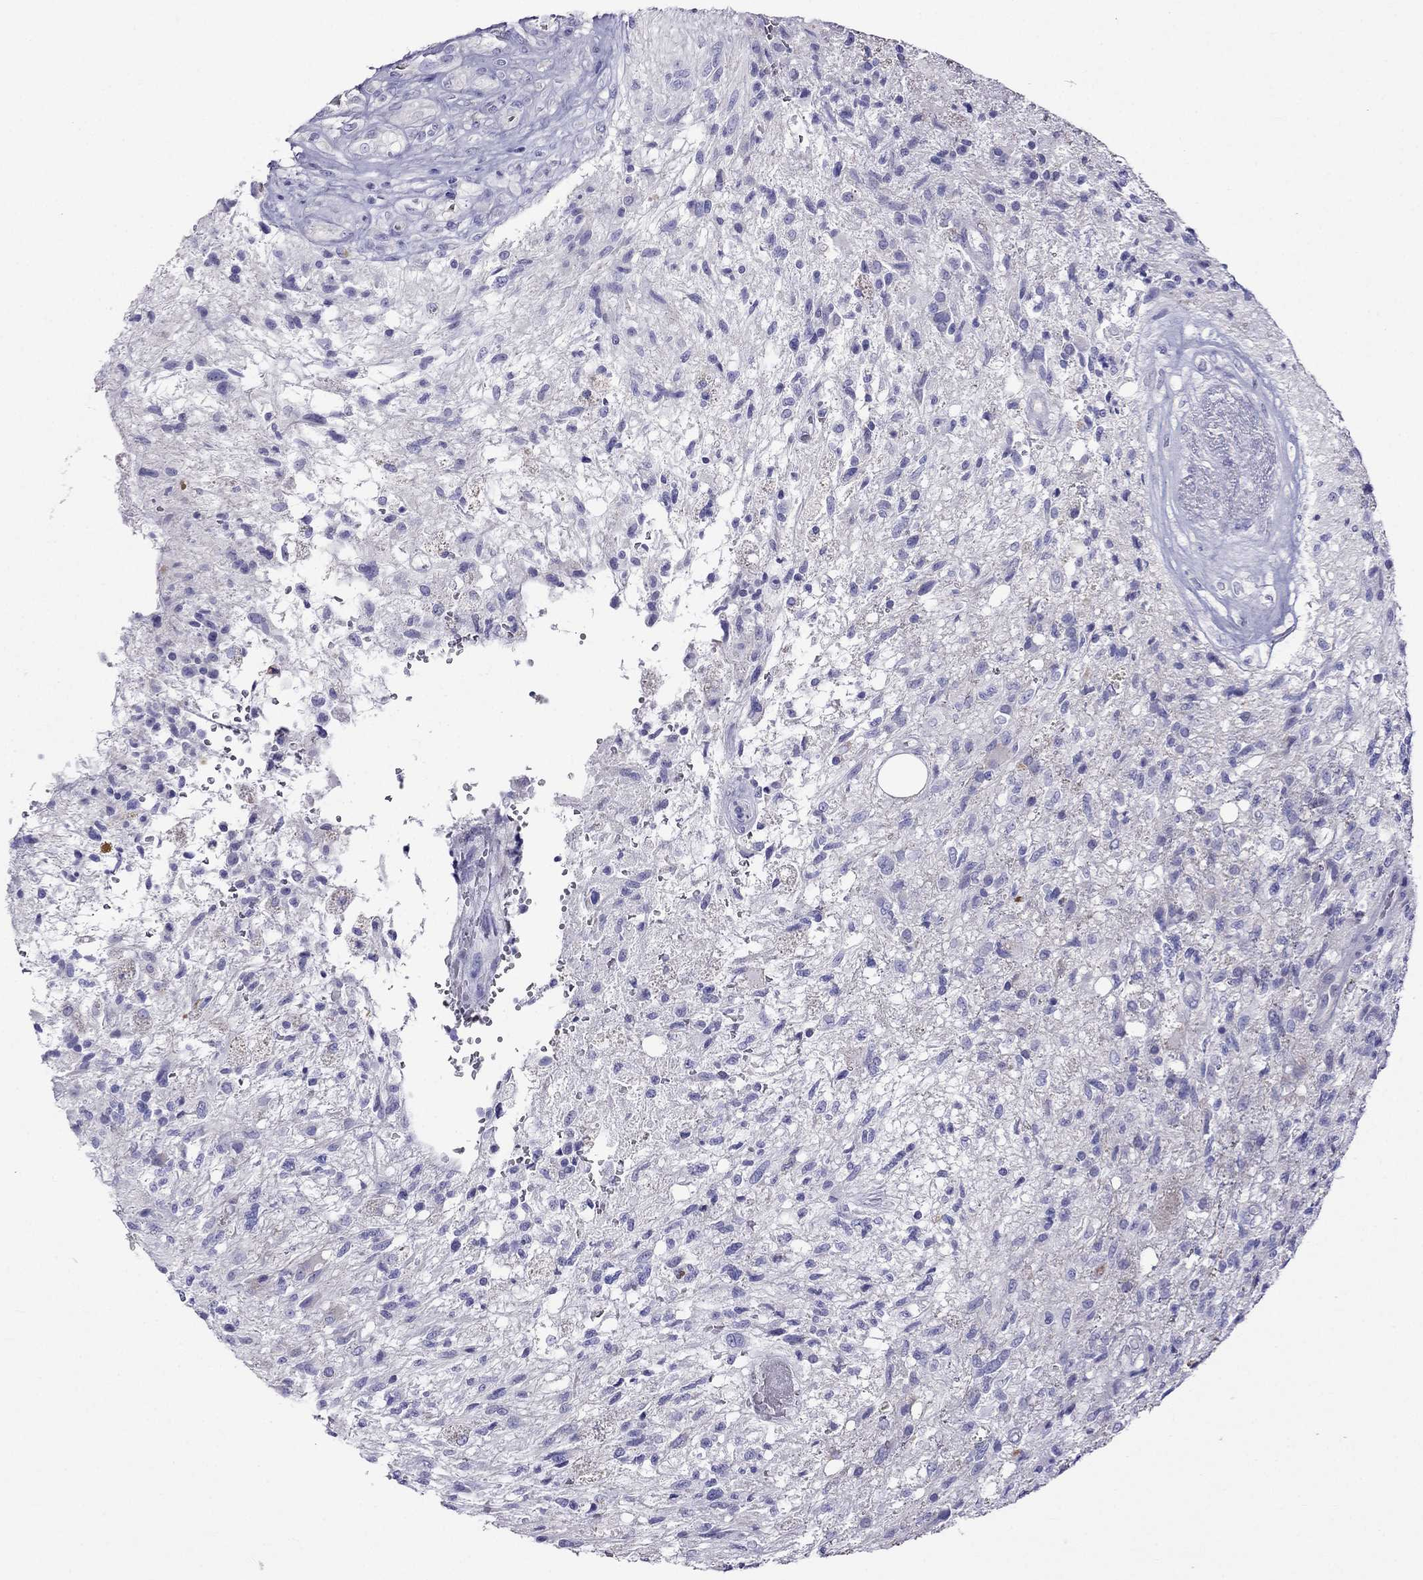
{"staining": {"intensity": "negative", "quantity": "none", "location": "none"}, "tissue": "glioma", "cell_type": "Tumor cells", "image_type": "cancer", "snomed": [{"axis": "morphology", "description": "Glioma, malignant, High grade"}, {"axis": "topography", "description": "Brain"}], "caption": "Immunohistochemistry histopathology image of human malignant glioma (high-grade) stained for a protein (brown), which demonstrates no positivity in tumor cells.", "gene": "TDRD1", "patient": {"sex": "male", "age": 56}}